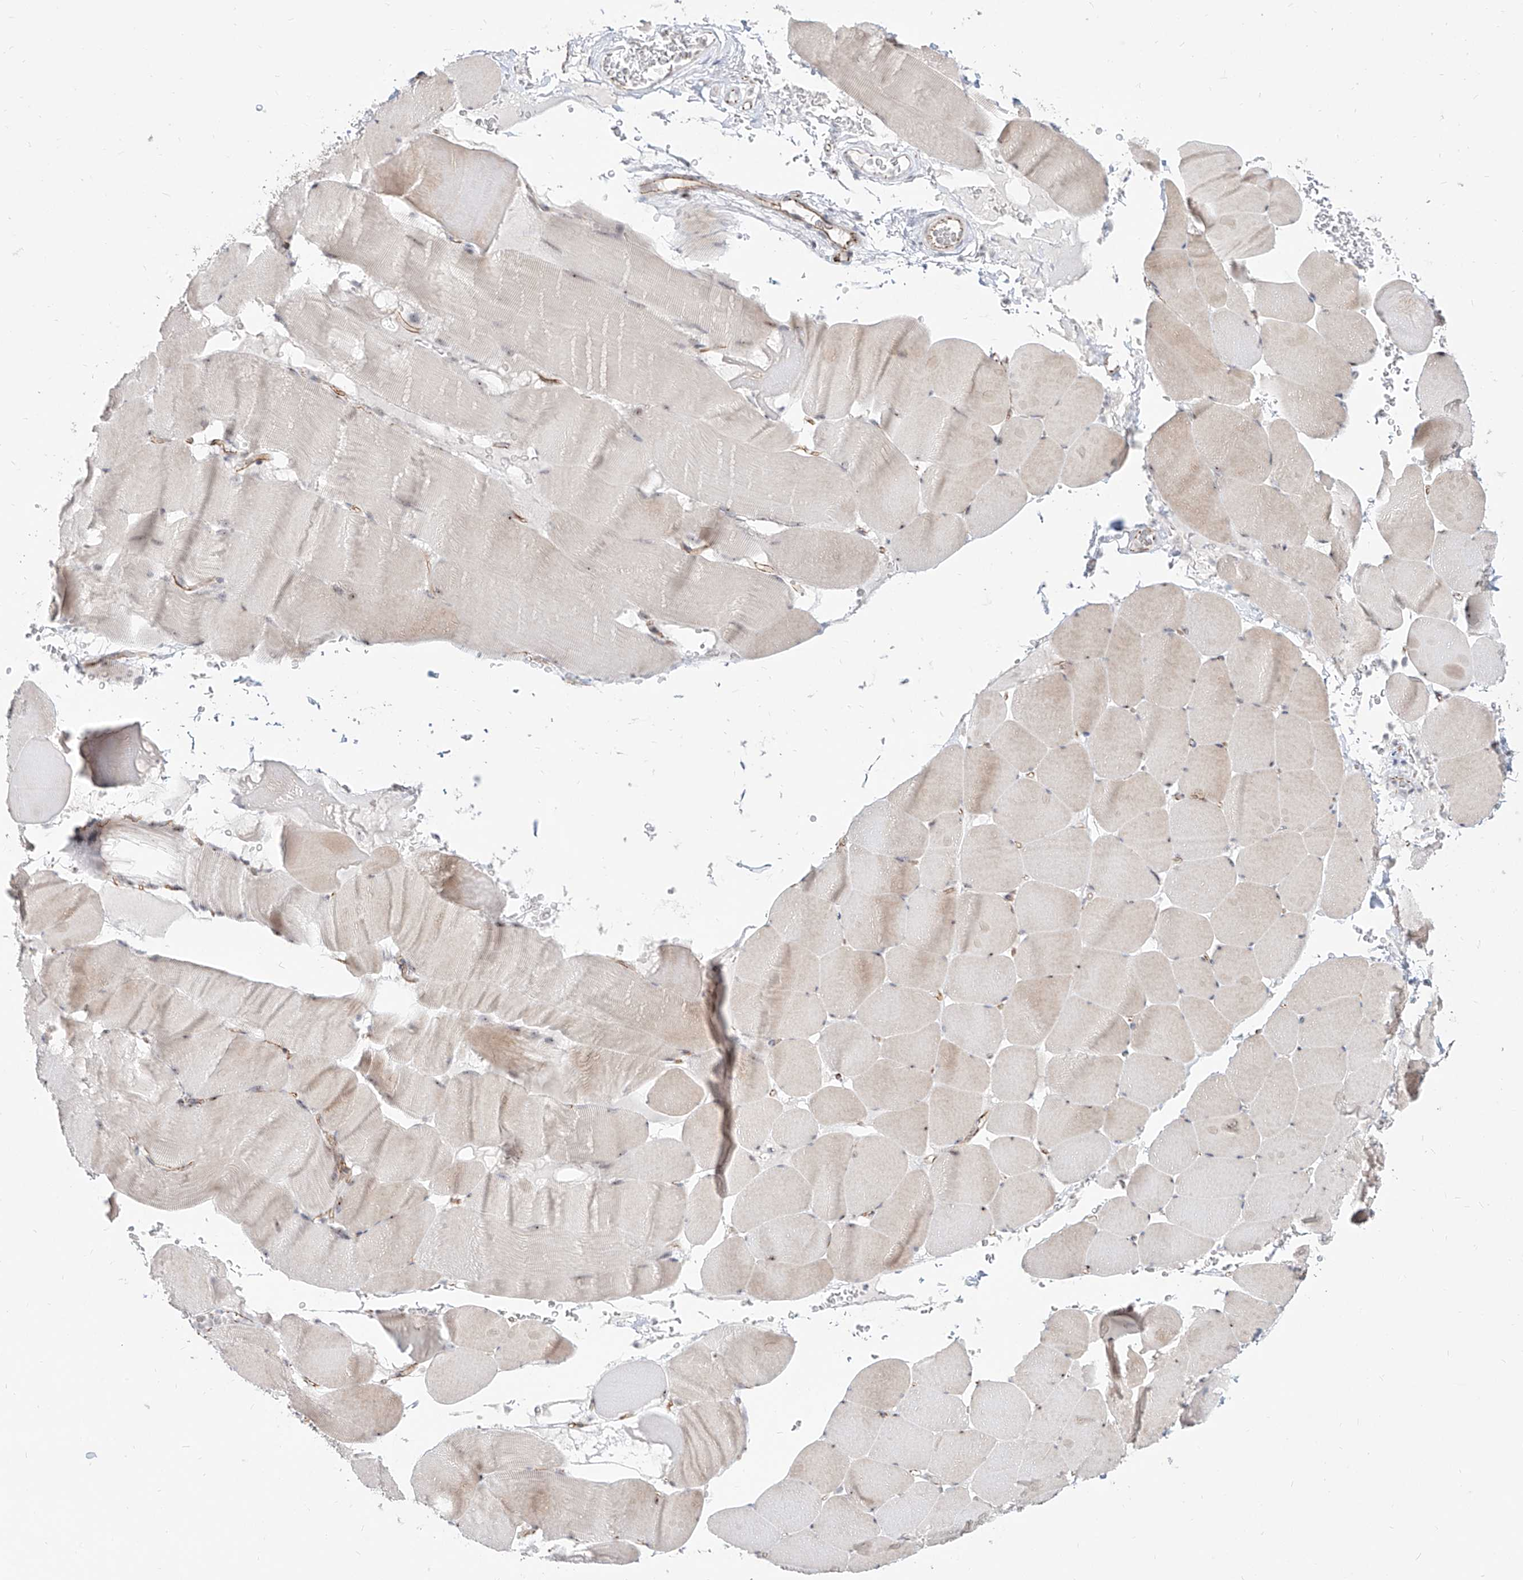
{"staining": {"intensity": "moderate", "quantity": "<25%", "location": "nuclear"}, "tissue": "skeletal muscle", "cell_type": "Myocytes", "image_type": "normal", "snomed": [{"axis": "morphology", "description": "Normal tissue, NOS"}, {"axis": "topography", "description": "Skeletal muscle"}], "caption": "Protein staining by immunohistochemistry demonstrates moderate nuclear staining in about <25% of myocytes in normal skeletal muscle.", "gene": "ZNF710", "patient": {"sex": "male", "age": 62}}